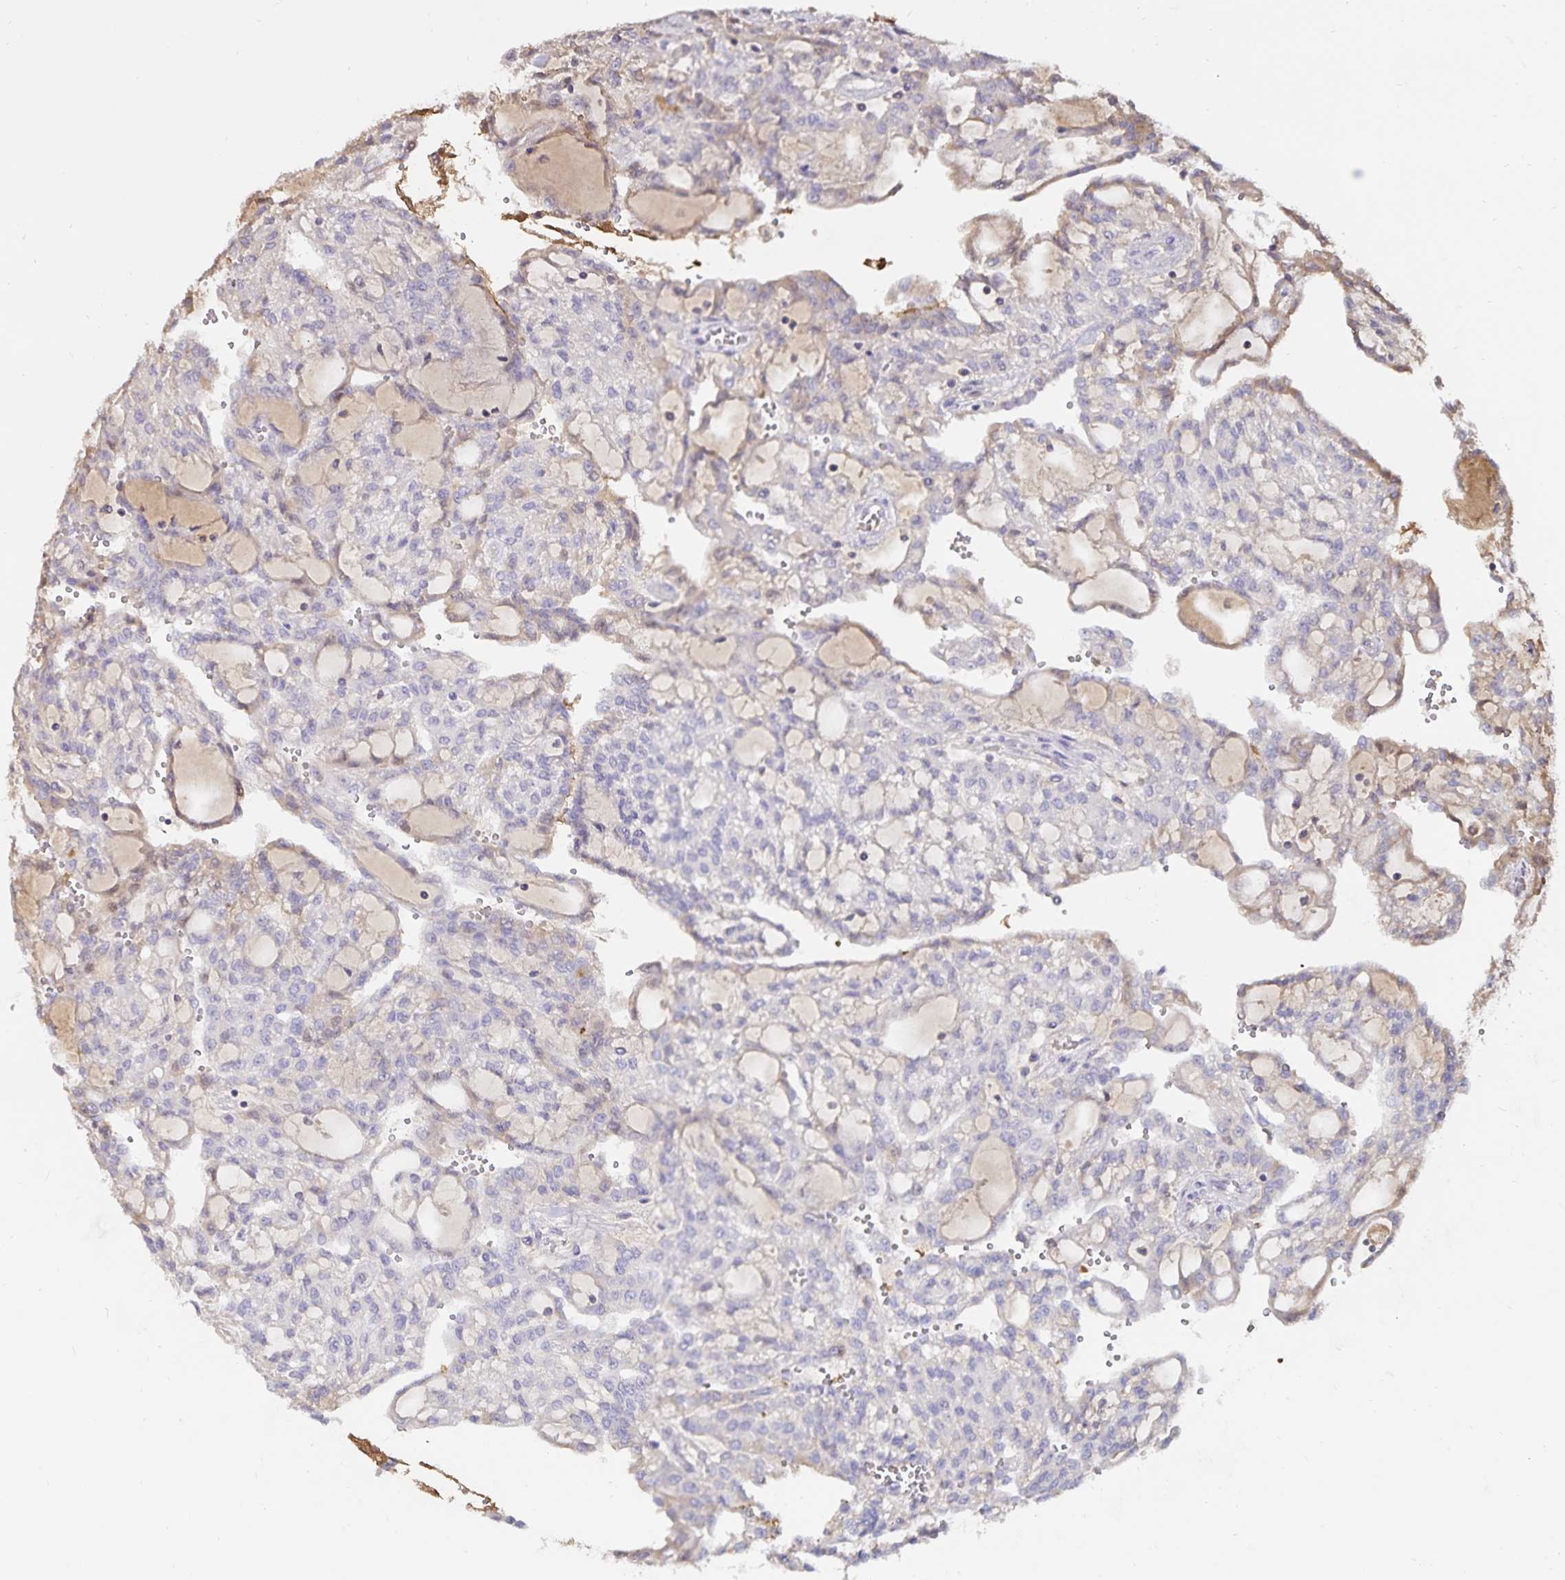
{"staining": {"intensity": "weak", "quantity": "<25%", "location": "cytoplasmic/membranous"}, "tissue": "renal cancer", "cell_type": "Tumor cells", "image_type": "cancer", "snomed": [{"axis": "morphology", "description": "Adenocarcinoma, NOS"}, {"axis": "topography", "description": "Kidney"}], "caption": "Tumor cells are negative for protein expression in human renal cancer (adenocarcinoma). The staining was performed using DAB (3,3'-diaminobenzidine) to visualize the protein expression in brown, while the nuclei were stained in blue with hematoxylin (Magnification: 20x).", "gene": "FGG", "patient": {"sex": "male", "age": 63}}